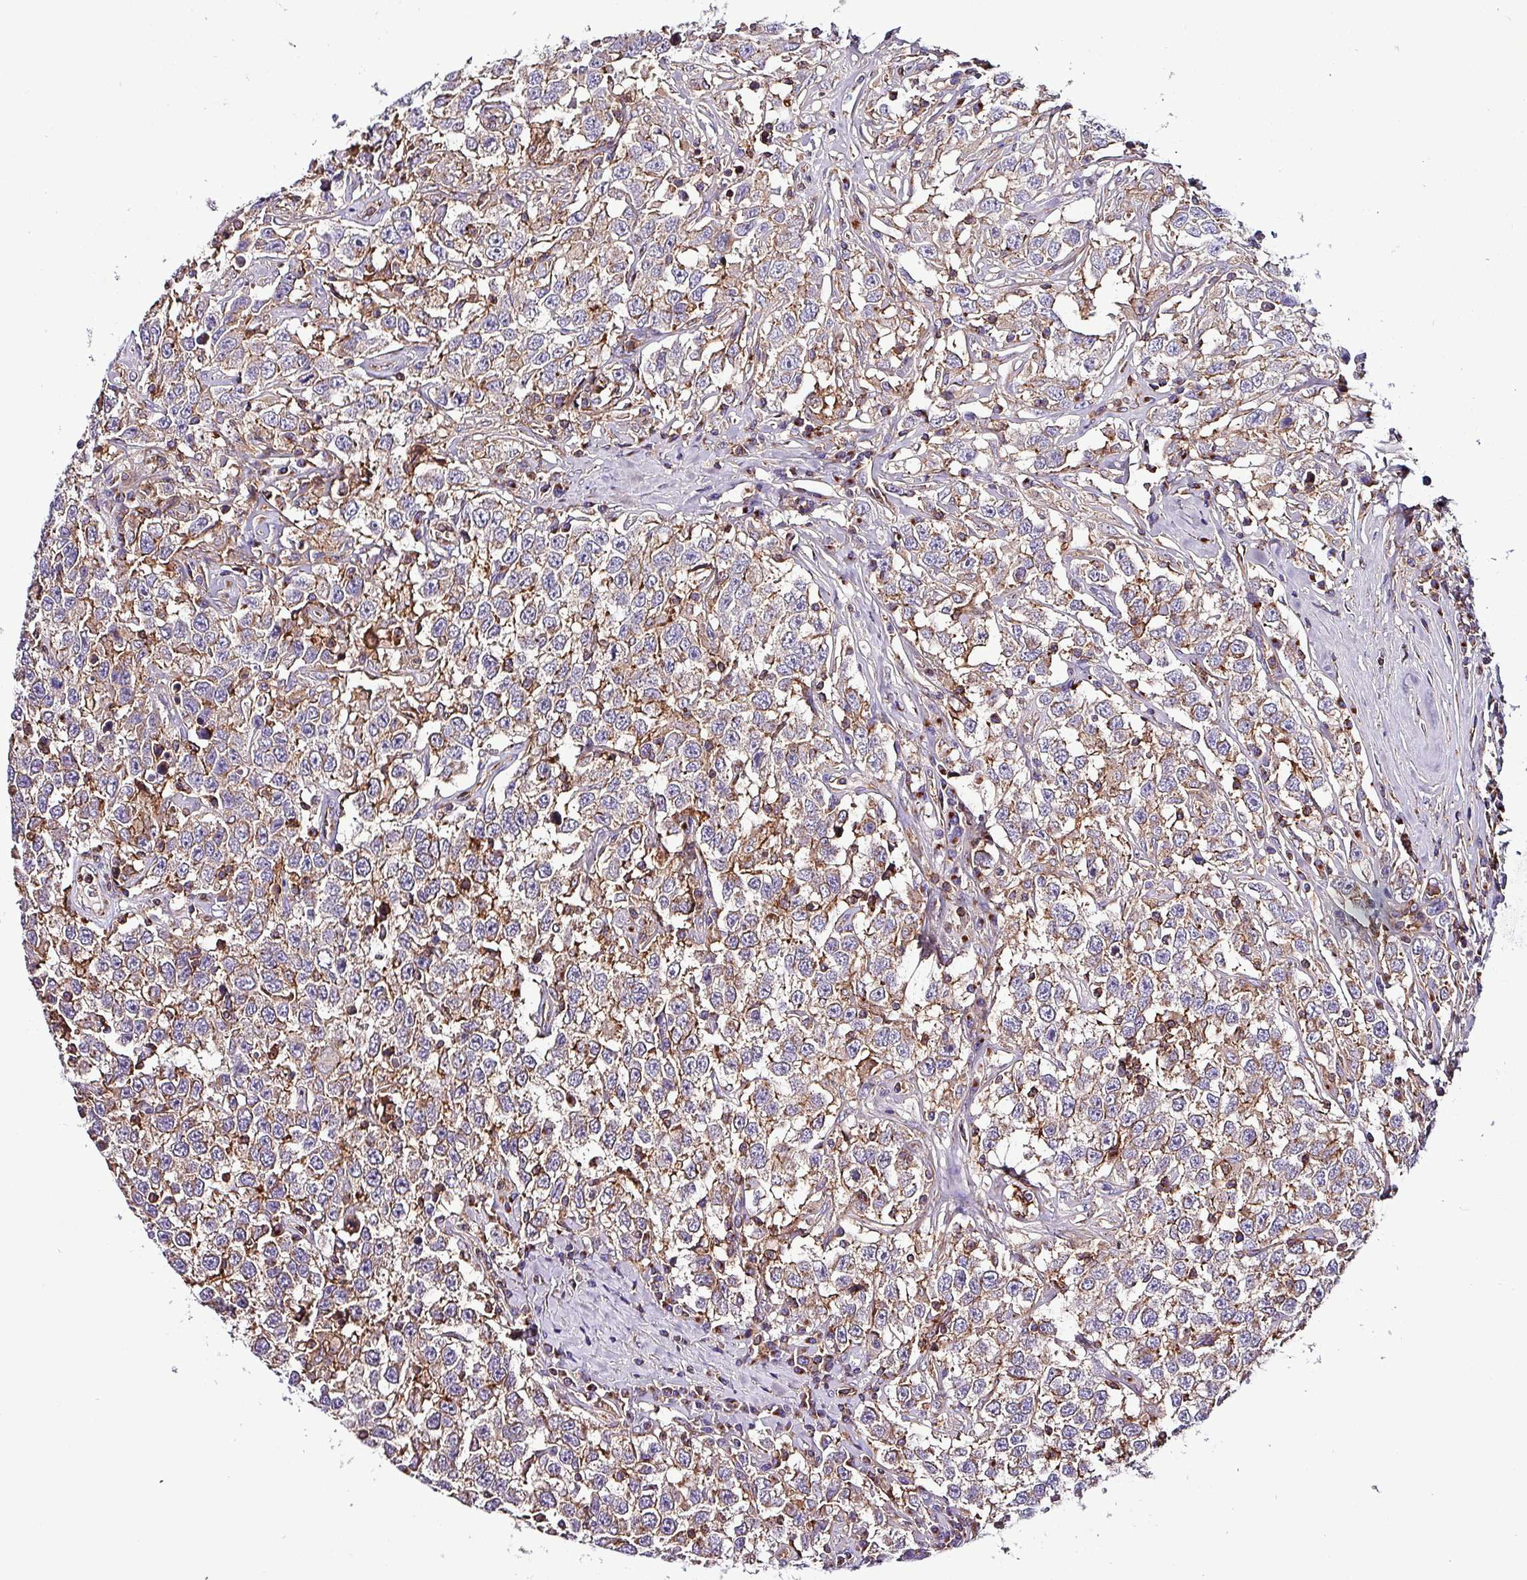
{"staining": {"intensity": "weak", "quantity": "25%-75%", "location": "cytoplasmic/membranous"}, "tissue": "testis cancer", "cell_type": "Tumor cells", "image_type": "cancer", "snomed": [{"axis": "morphology", "description": "Seminoma, NOS"}, {"axis": "topography", "description": "Testis"}], "caption": "Protein expression analysis of testis seminoma exhibits weak cytoplasmic/membranous positivity in approximately 25%-75% of tumor cells.", "gene": "VAMP4", "patient": {"sex": "male", "age": 41}}